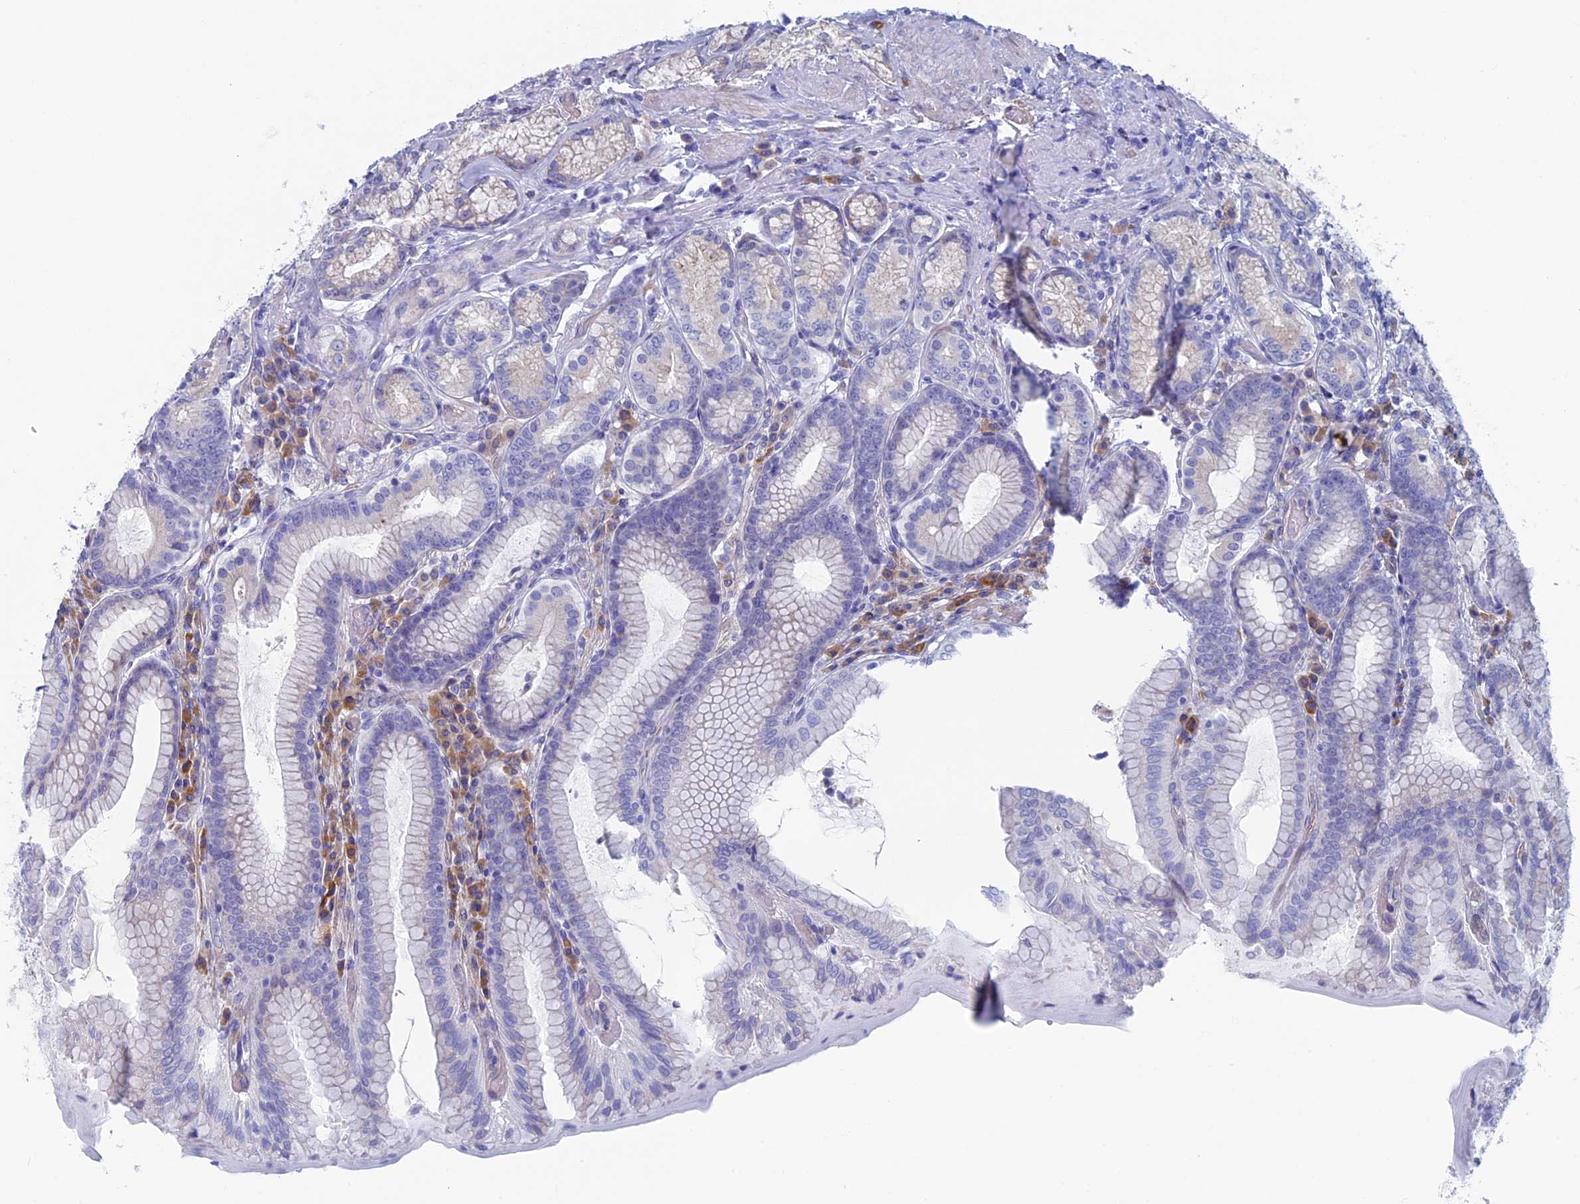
{"staining": {"intensity": "negative", "quantity": "none", "location": "none"}, "tissue": "stomach", "cell_type": "Glandular cells", "image_type": "normal", "snomed": [{"axis": "morphology", "description": "Normal tissue, NOS"}, {"axis": "topography", "description": "Stomach, upper"}, {"axis": "topography", "description": "Stomach, lower"}], "caption": "A histopathology image of stomach stained for a protein demonstrates no brown staining in glandular cells.", "gene": "MAGEB6", "patient": {"sex": "female", "age": 76}}